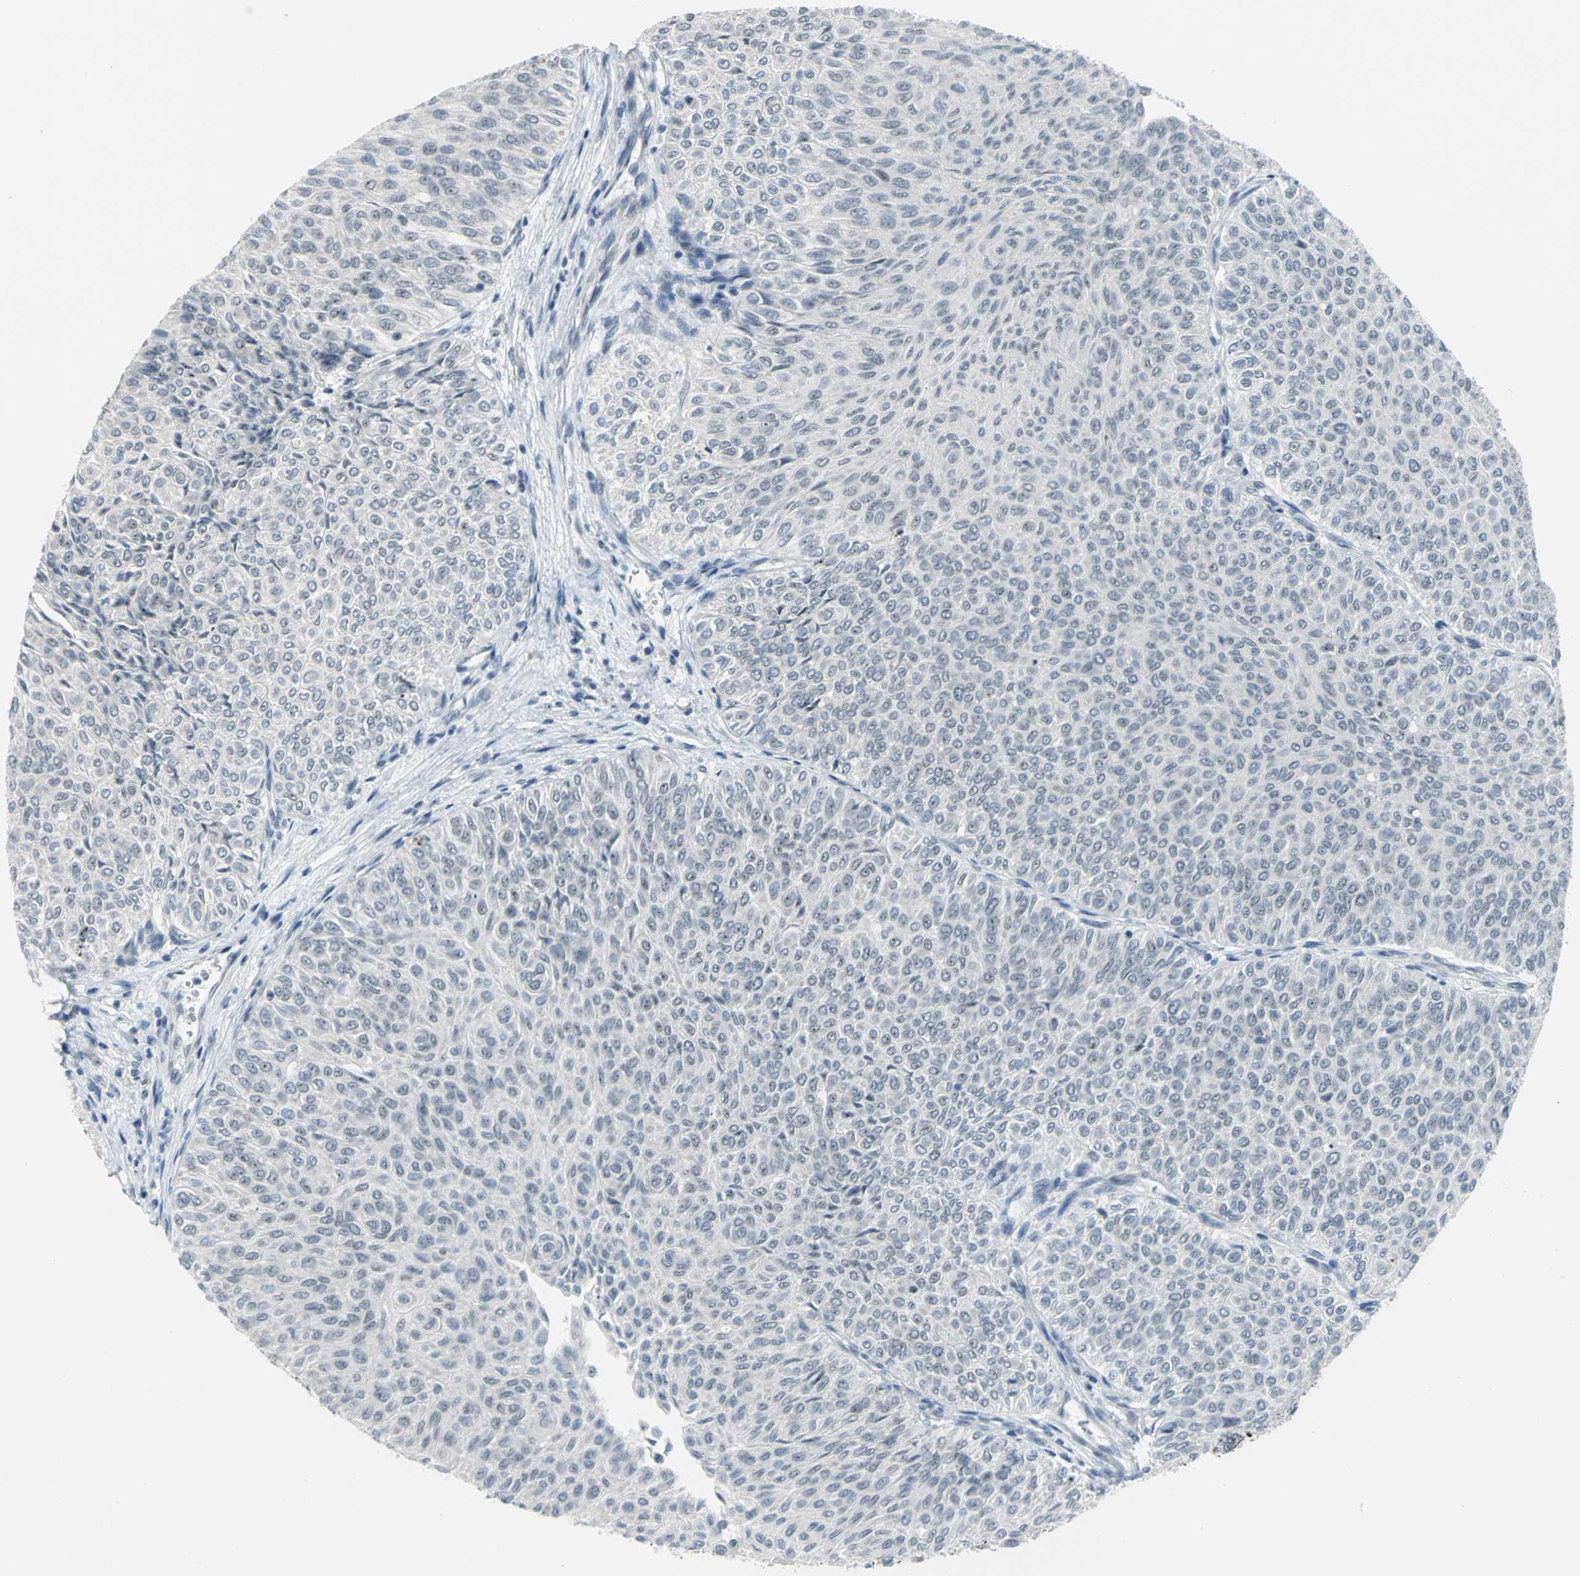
{"staining": {"intensity": "weak", "quantity": "25%-75%", "location": "nuclear"}, "tissue": "urothelial cancer", "cell_type": "Tumor cells", "image_type": "cancer", "snomed": [{"axis": "morphology", "description": "Urothelial carcinoma, Low grade"}, {"axis": "topography", "description": "Urinary bladder"}], "caption": "Brown immunohistochemical staining in urothelial cancer demonstrates weak nuclear staining in about 25%-75% of tumor cells.", "gene": "MYBBP1A", "patient": {"sex": "male", "age": 78}}